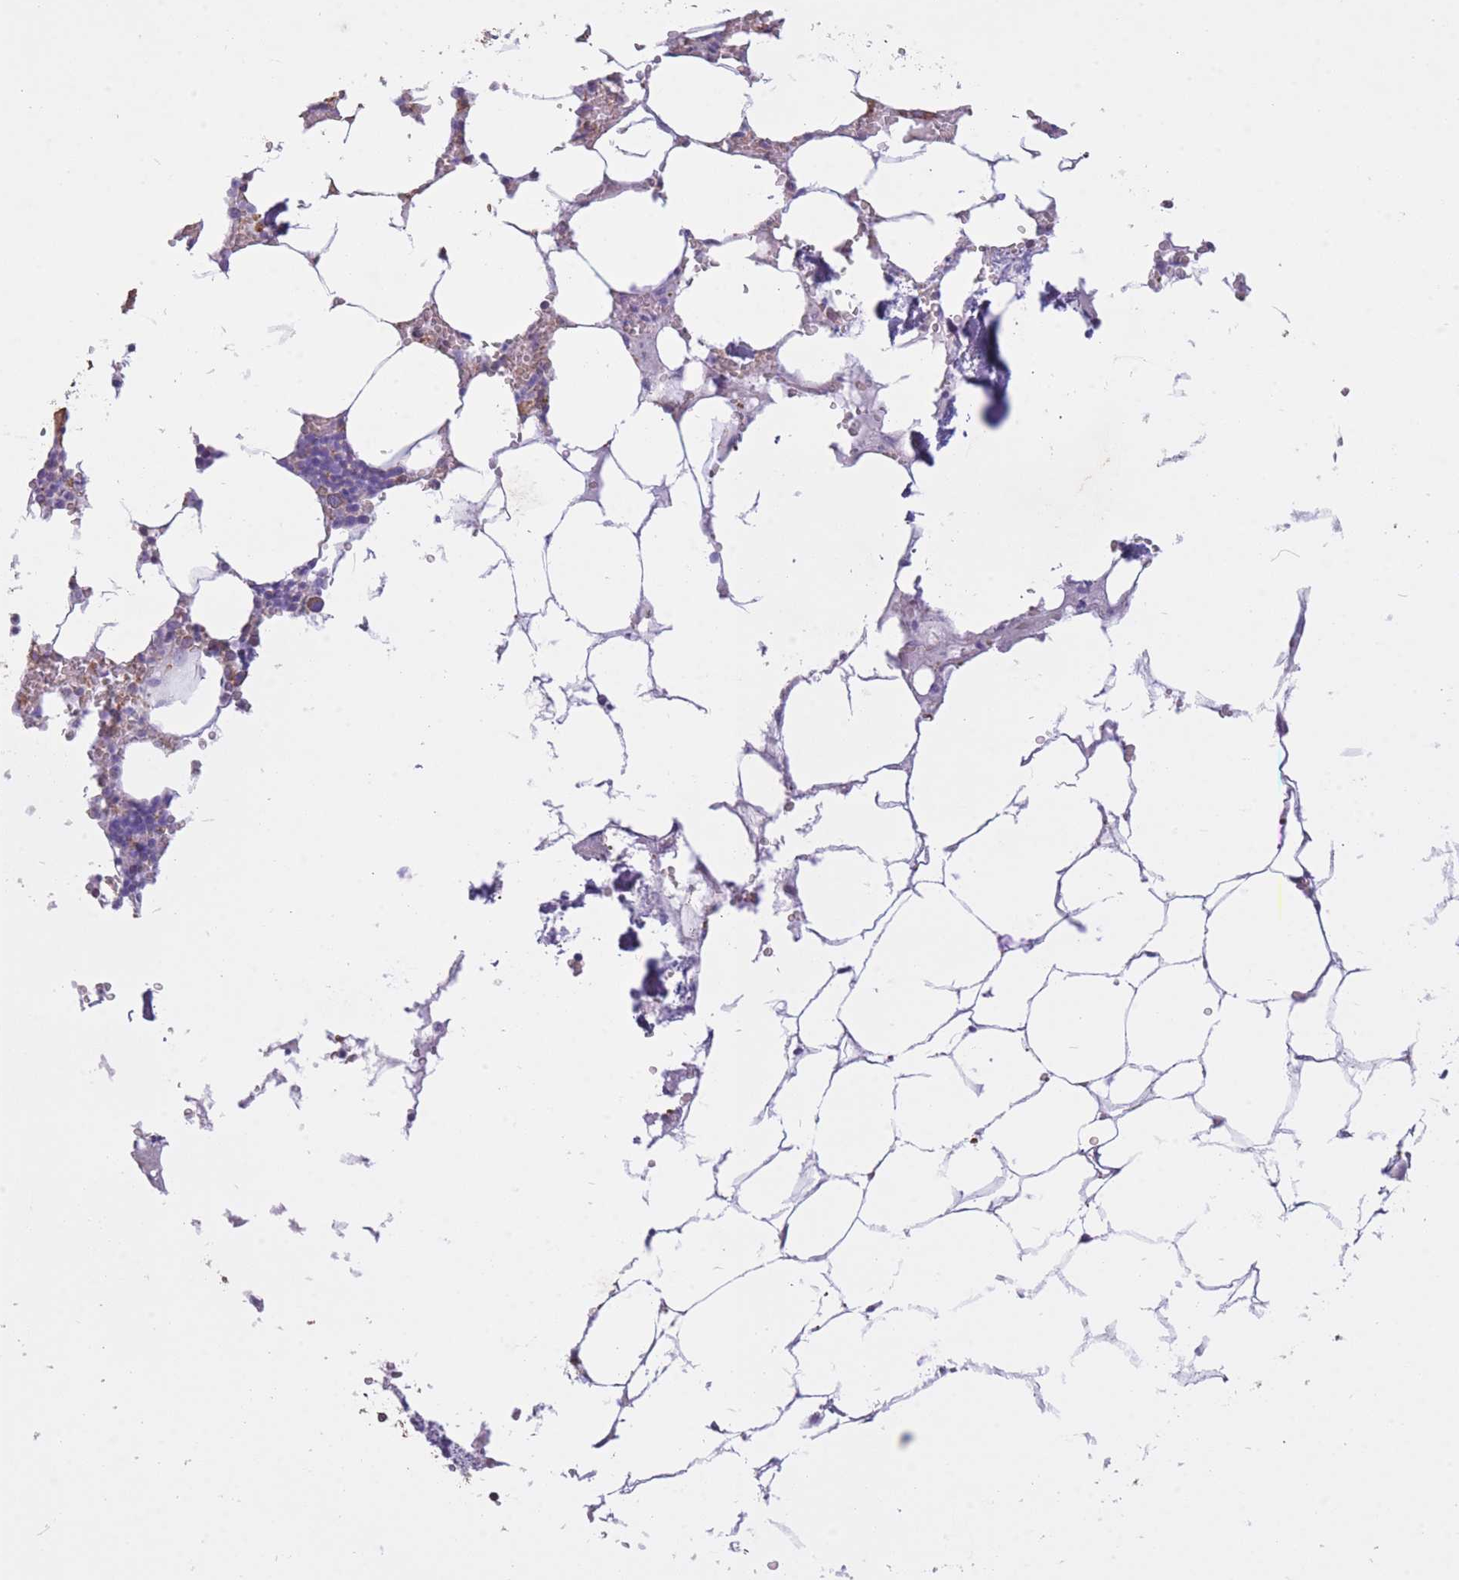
{"staining": {"intensity": "negative", "quantity": "none", "location": "none"}, "tissue": "bone marrow", "cell_type": "Hematopoietic cells", "image_type": "normal", "snomed": [{"axis": "morphology", "description": "Normal tissue, NOS"}, {"axis": "topography", "description": "Bone marrow"}], "caption": "Immunohistochemical staining of benign human bone marrow exhibits no significant staining in hematopoietic cells. (Immunohistochemistry (ihc), brightfield microscopy, high magnification).", "gene": "PDHA1", "patient": {"sex": "male", "age": 70}}